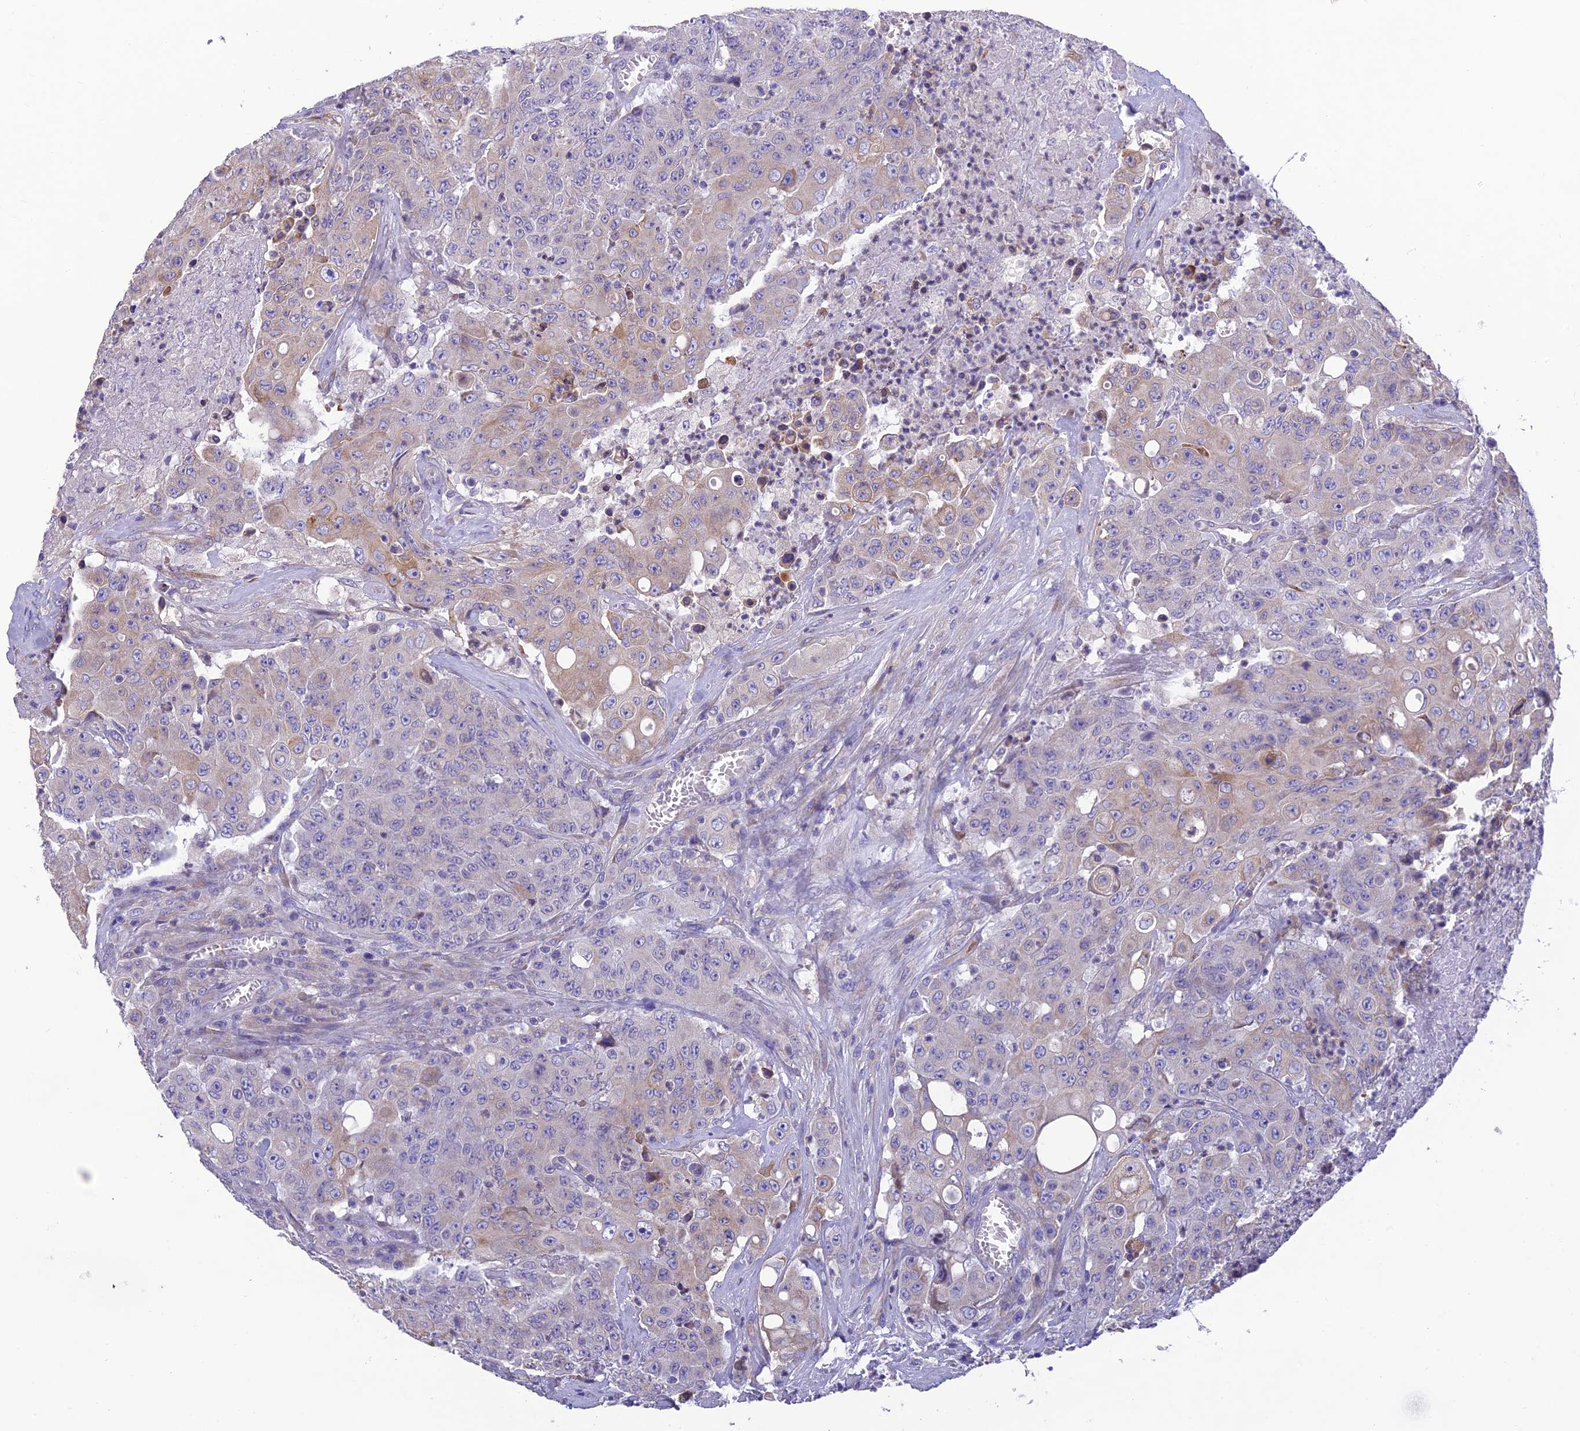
{"staining": {"intensity": "weak", "quantity": "<25%", "location": "cytoplasmic/membranous"}, "tissue": "colorectal cancer", "cell_type": "Tumor cells", "image_type": "cancer", "snomed": [{"axis": "morphology", "description": "Adenocarcinoma, NOS"}, {"axis": "topography", "description": "Colon"}], "caption": "This is an IHC photomicrograph of human colorectal adenocarcinoma. There is no staining in tumor cells.", "gene": "HSD17B2", "patient": {"sex": "male", "age": 51}}